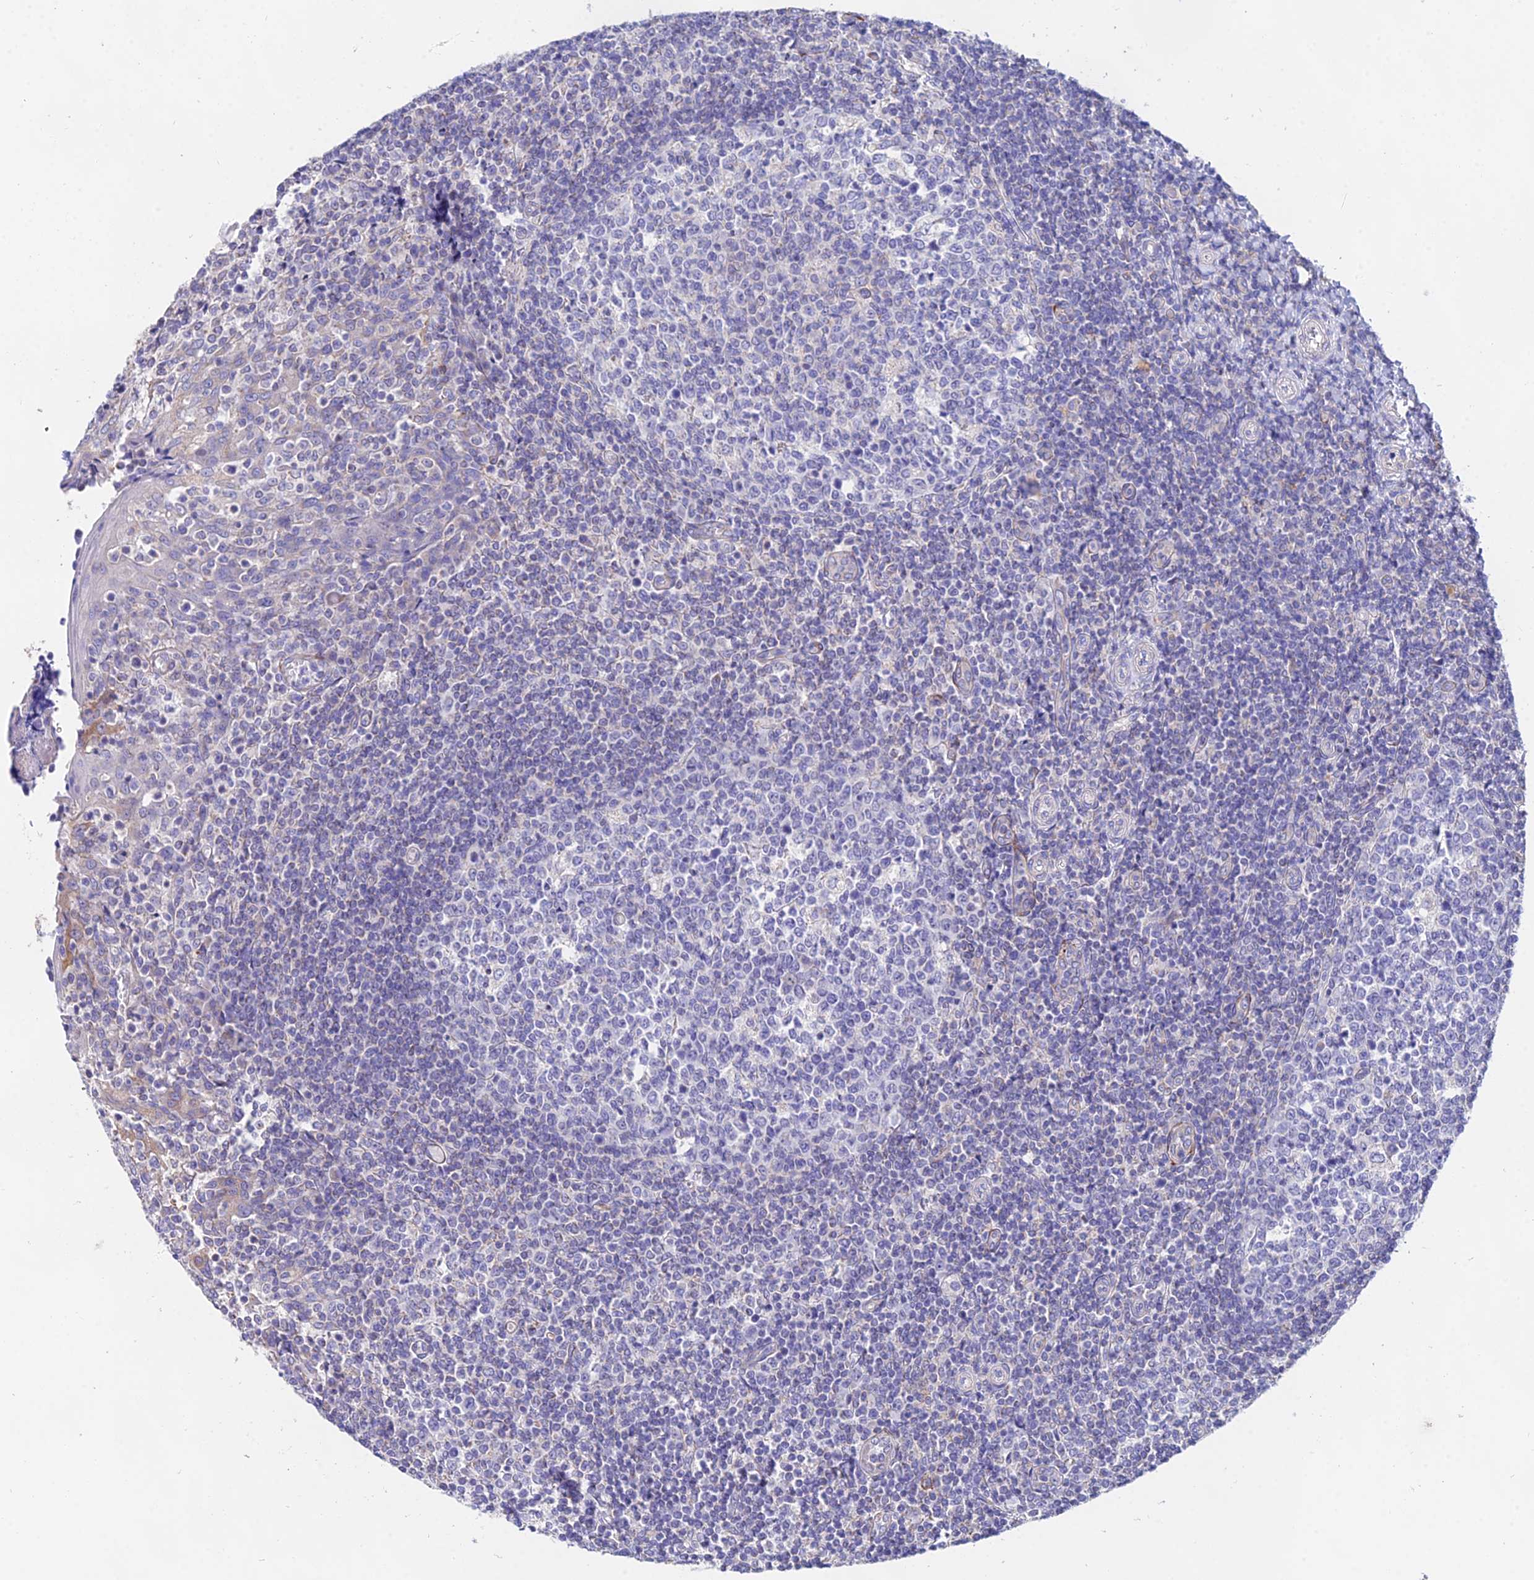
{"staining": {"intensity": "negative", "quantity": "none", "location": "none"}, "tissue": "tonsil", "cell_type": "Germinal center cells", "image_type": "normal", "snomed": [{"axis": "morphology", "description": "Normal tissue, NOS"}, {"axis": "topography", "description": "Tonsil"}], "caption": "The micrograph demonstrates no staining of germinal center cells in benign tonsil.", "gene": "PPP2R2A", "patient": {"sex": "female", "age": 19}}